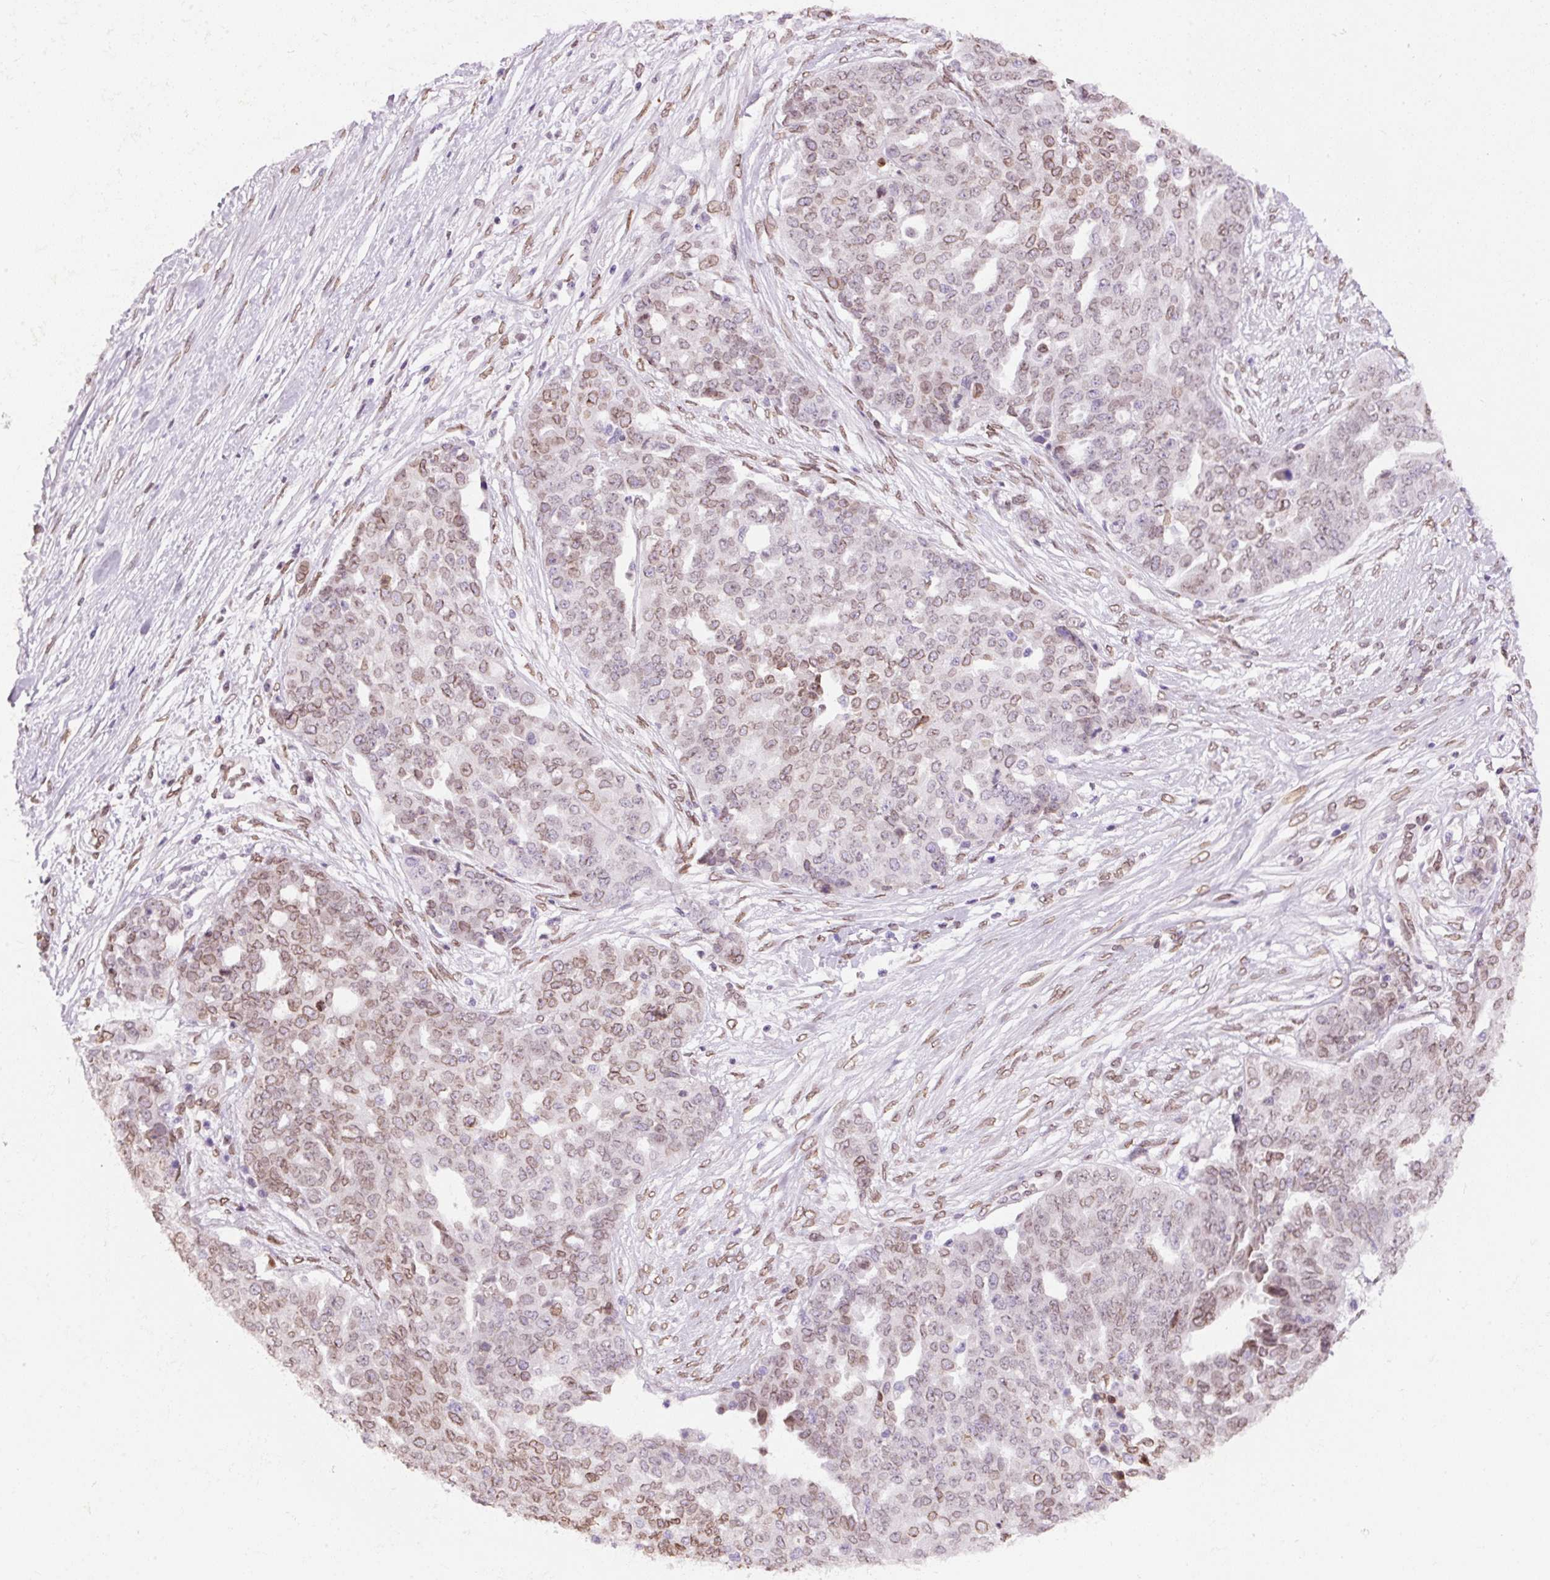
{"staining": {"intensity": "weak", "quantity": ">75%", "location": "cytoplasmic/membranous,nuclear"}, "tissue": "ovarian cancer", "cell_type": "Tumor cells", "image_type": "cancer", "snomed": [{"axis": "morphology", "description": "Cystadenocarcinoma, serous, NOS"}, {"axis": "topography", "description": "Soft tissue"}, {"axis": "topography", "description": "Ovary"}], "caption": "A micrograph showing weak cytoplasmic/membranous and nuclear staining in about >75% of tumor cells in ovarian cancer (serous cystadenocarcinoma), as visualized by brown immunohistochemical staining.", "gene": "ZNF224", "patient": {"sex": "female", "age": 57}}